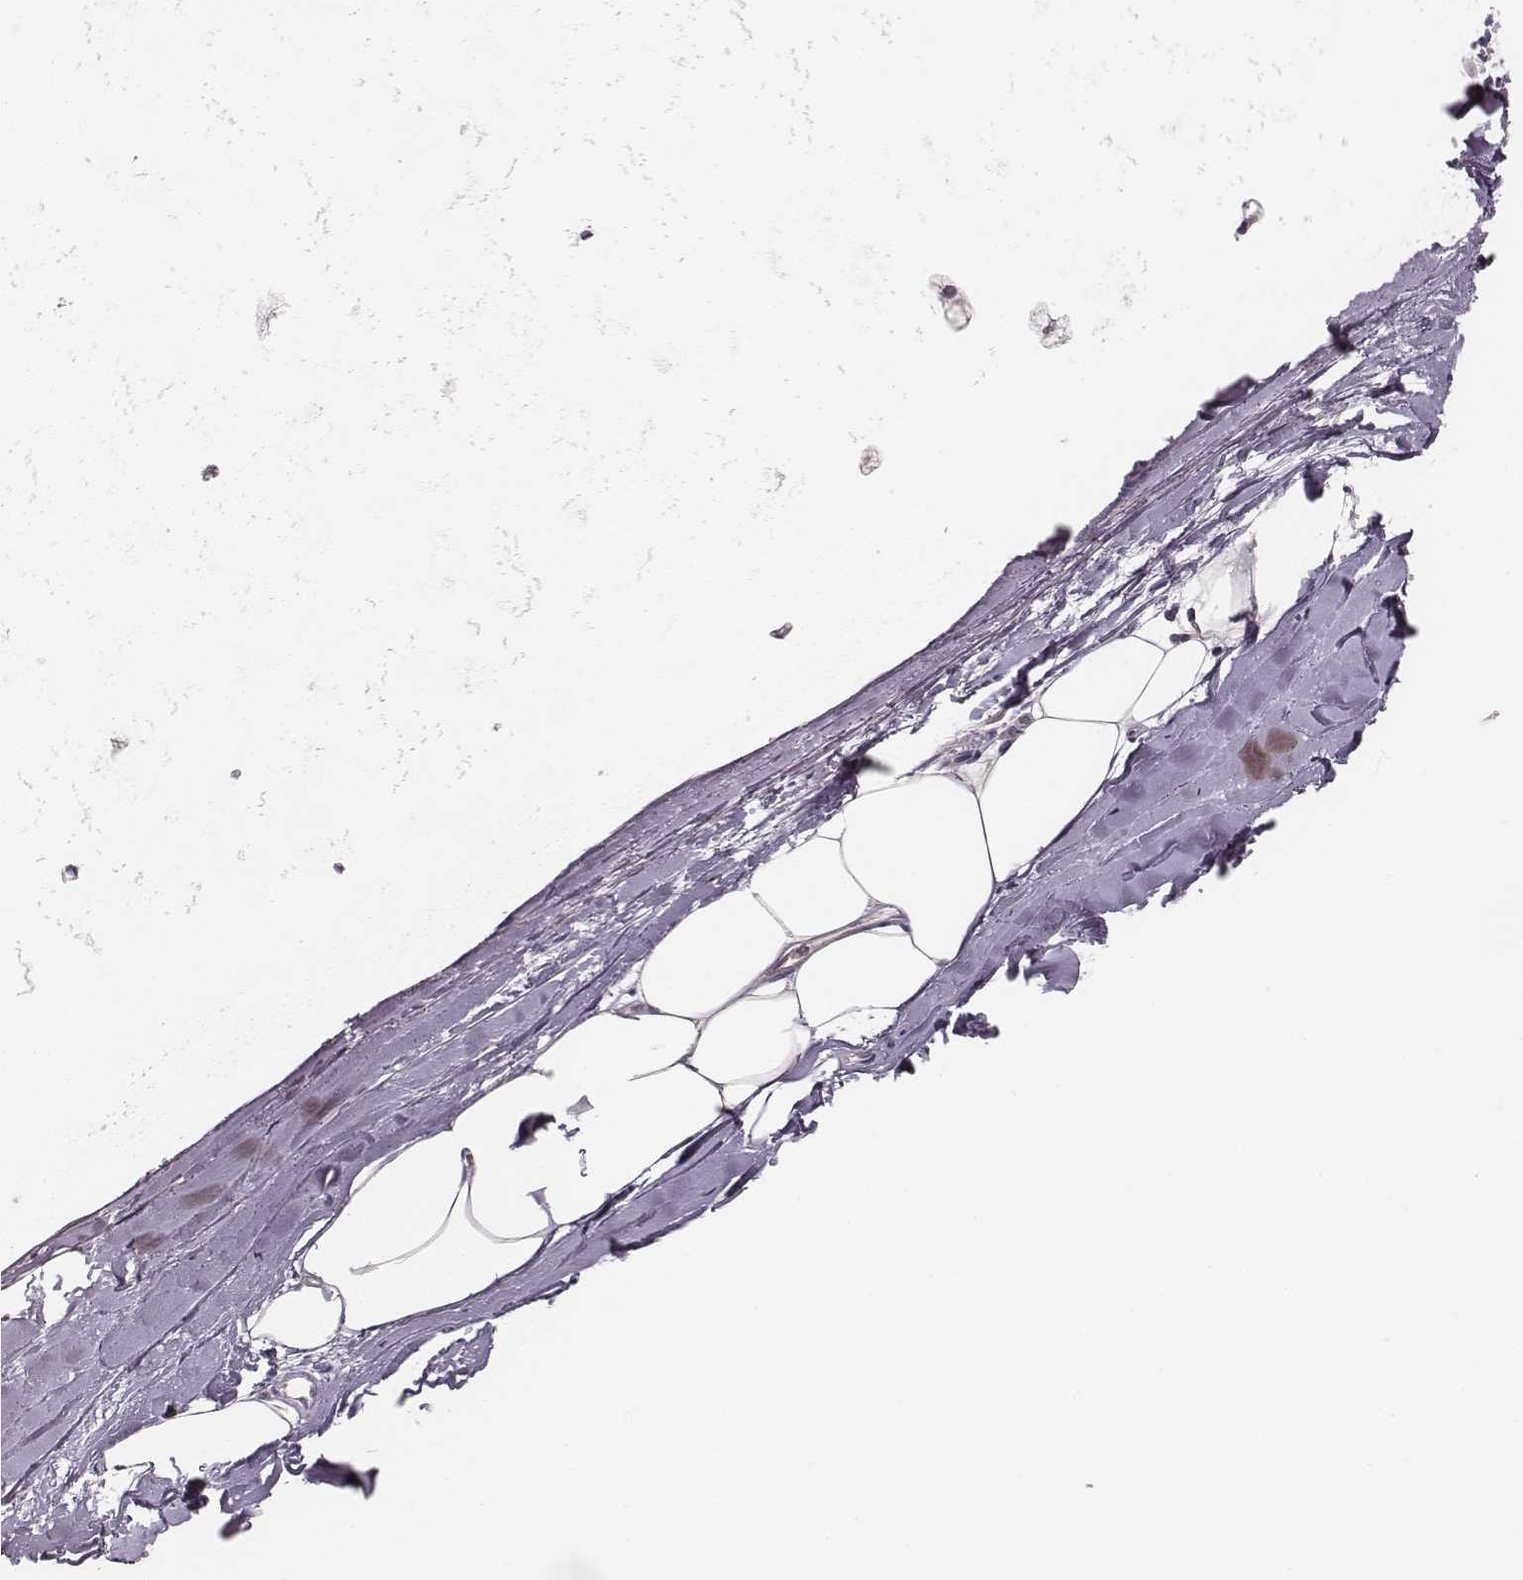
{"staining": {"intensity": "negative", "quantity": "none", "location": "none"}, "tissue": "adipose tissue", "cell_type": "Adipocytes", "image_type": "normal", "snomed": [{"axis": "morphology", "description": "Normal tissue, NOS"}, {"axis": "topography", "description": "Lymph node"}, {"axis": "topography", "description": "Bronchus"}], "caption": "Image shows no significant protein positivity in adipocytes of benign adipose tissue.", "gene": "LY6K", "patient": {"sex": "female", "age": 70}}